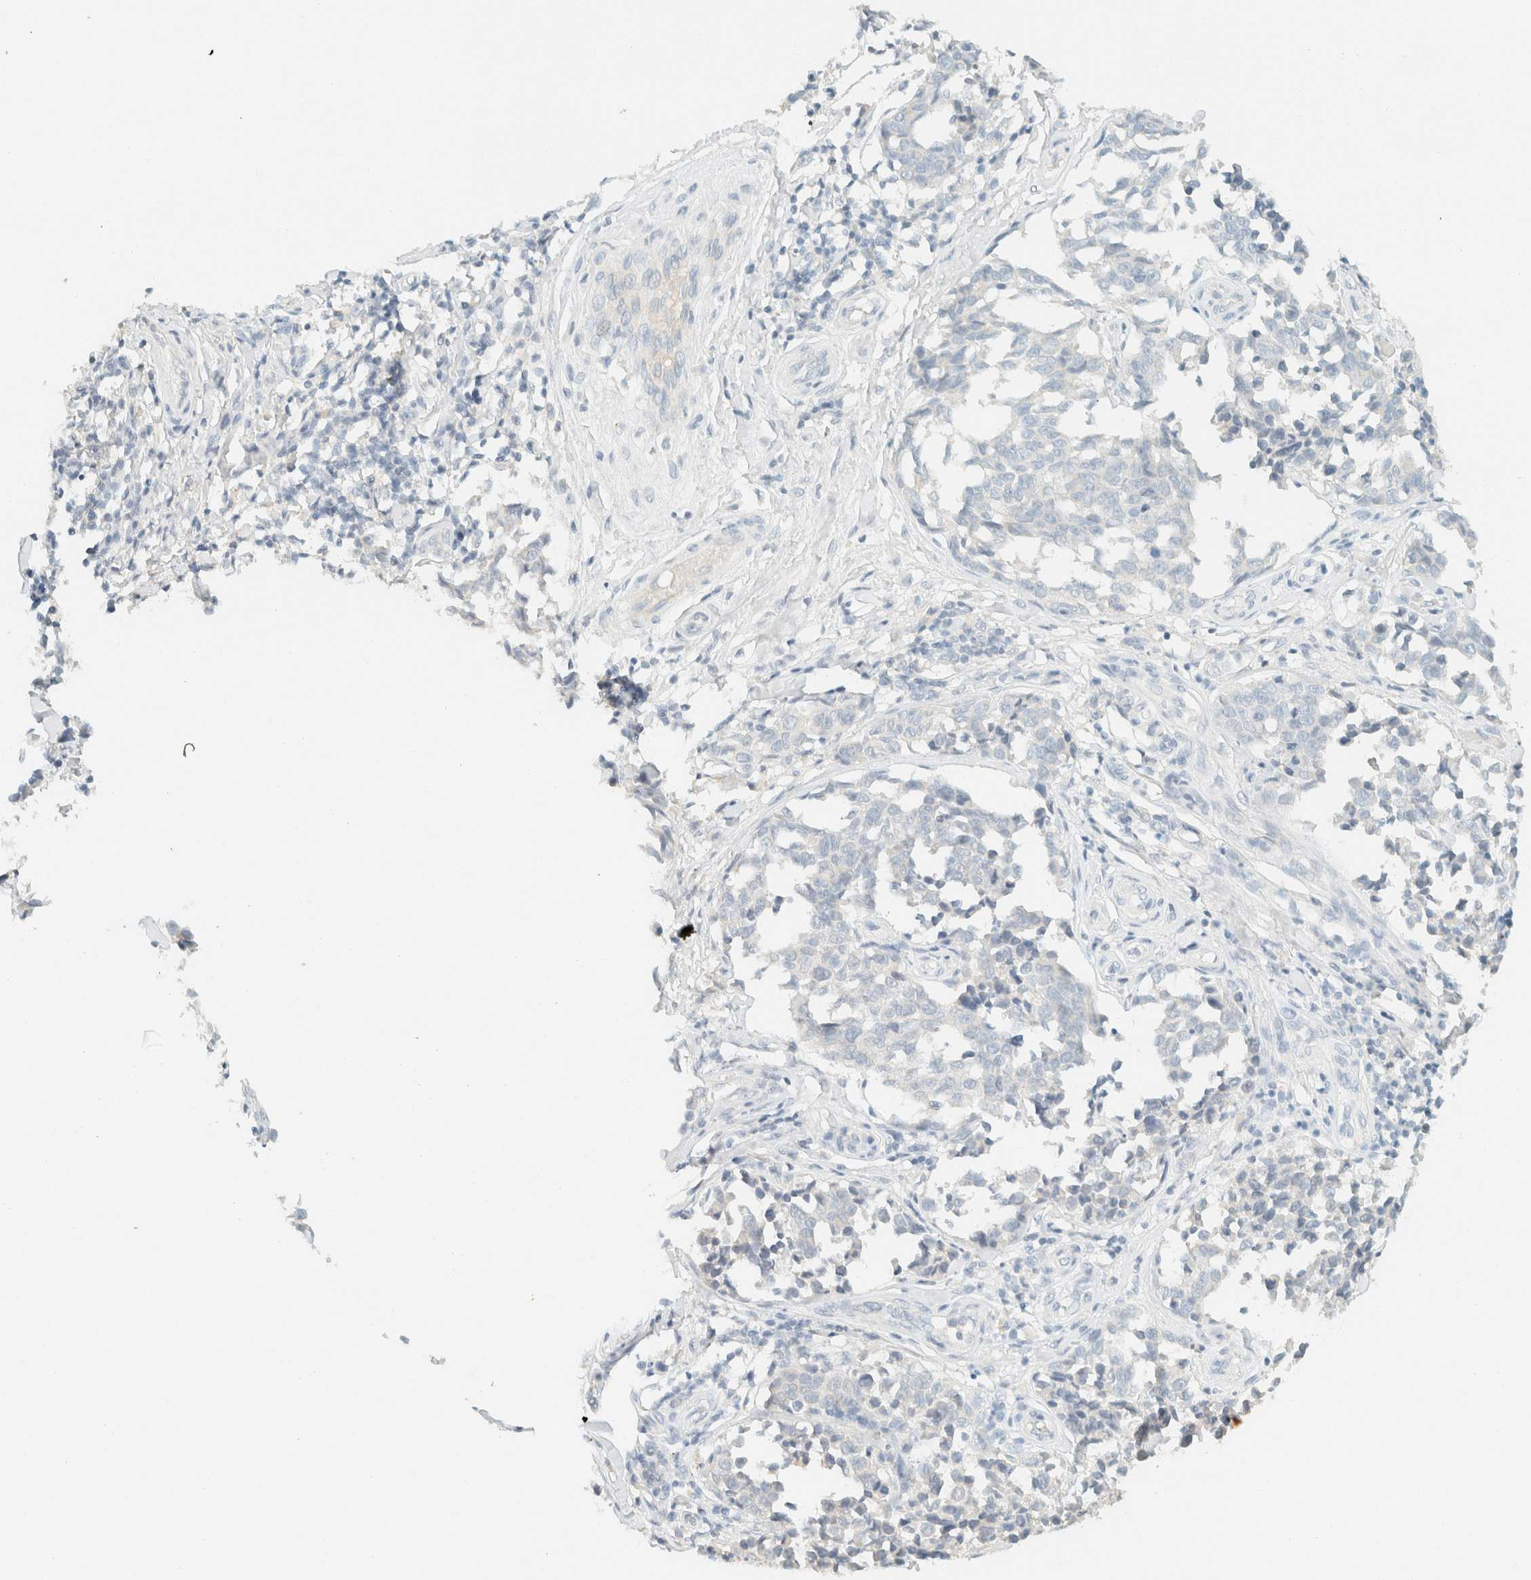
{"staining": {"intensity": "negative", "quantity": "none", "location": "none"}, "tissue": "melanoma", "cell_type": "Tumor cells", "image_type": "cancer", "snomed": [{"axis": "morphology", "description": "Malignant melanoma, NOS"}, {"axis": "topography", "description": "Skin"}], "caption": "IHC image of human melanoma stained for a protein (brown), which shows no positivity in tumor cells.", "gene": "GPA33", "patient": {"sex": "female", "age": 64}}